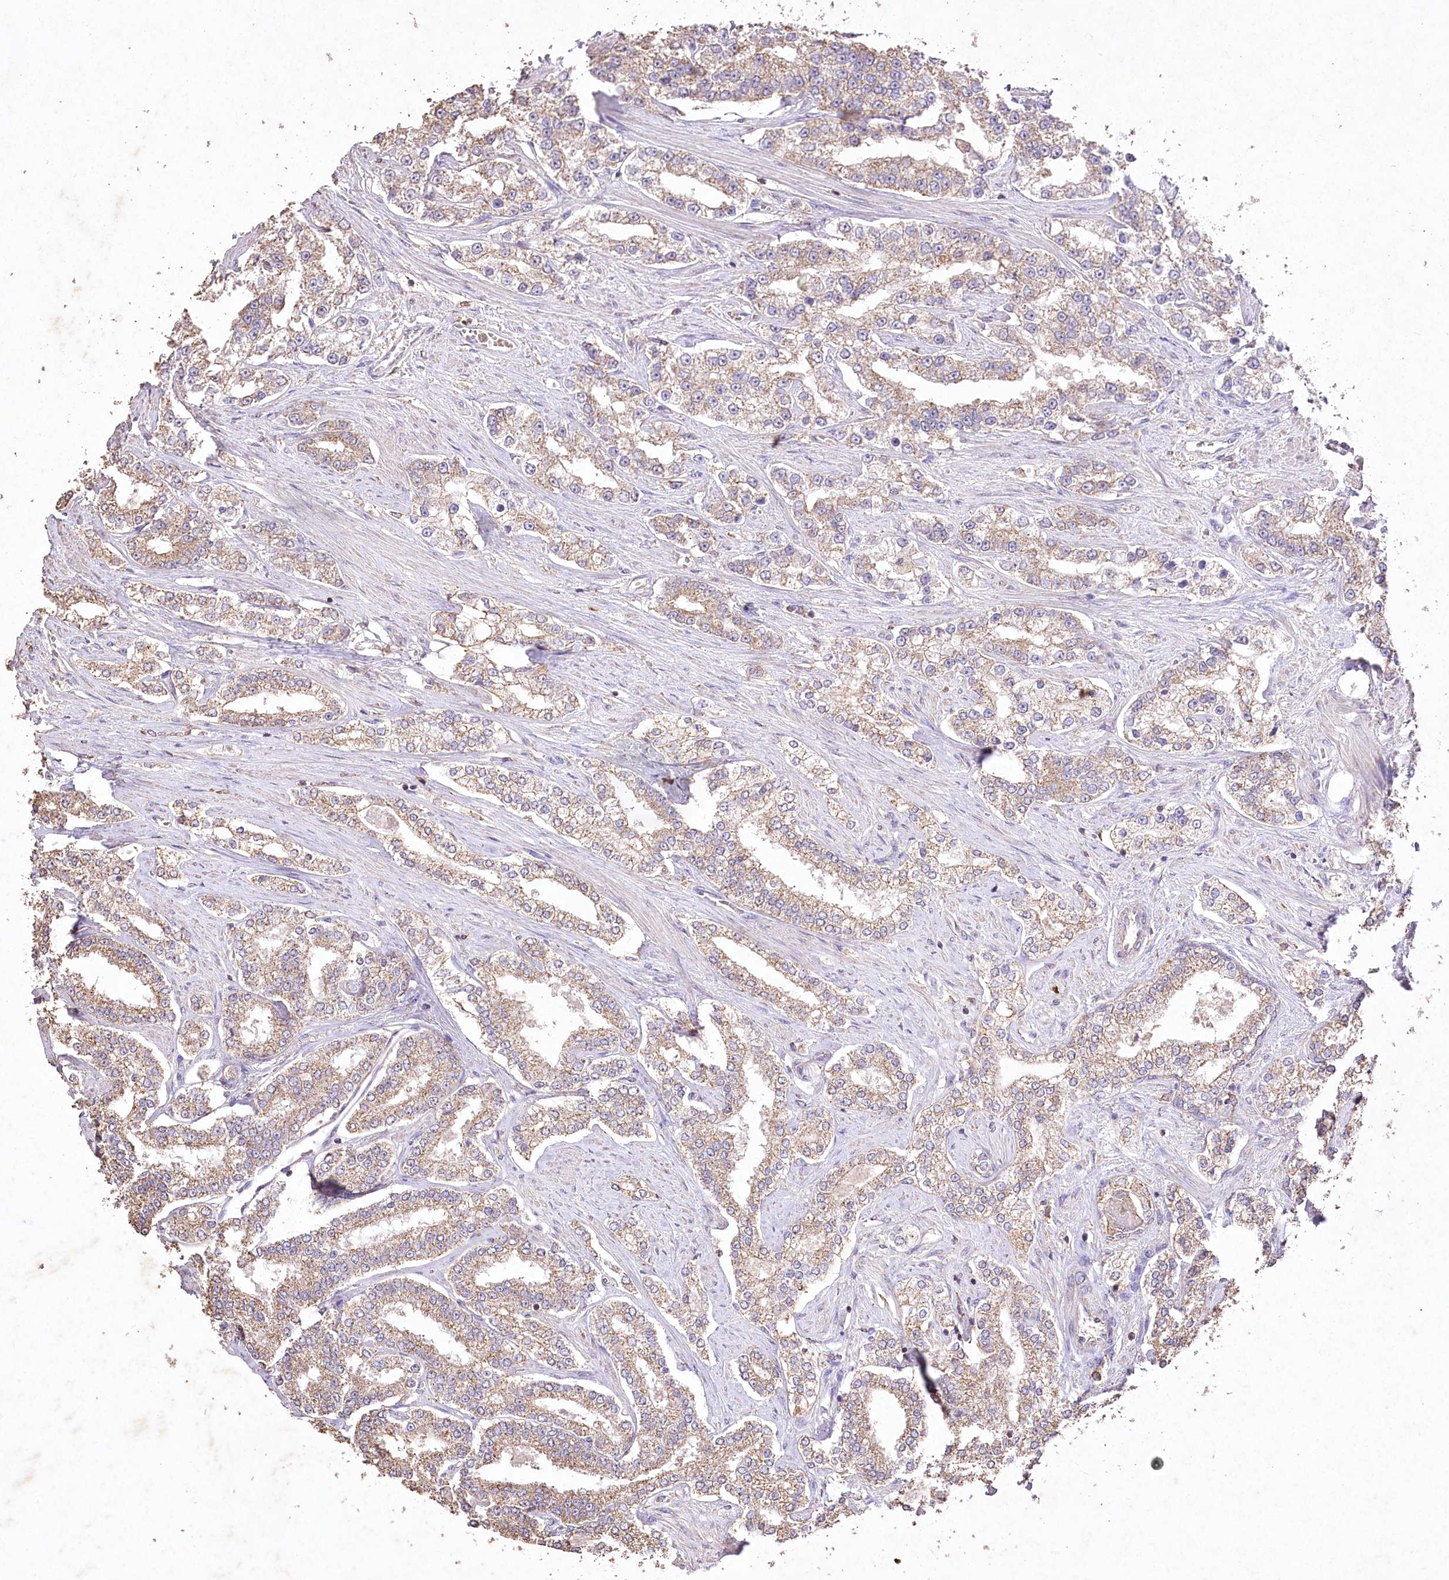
{"staining": {"intensity": "weak", "quantity": ">75%", "location": "cytoplasmic/membranous"}, "tissue": "prostate cancer", "cell_type": "Tumor cells", "image_type": "cancer", "snomed": [{"axis": "morphology", "description": "Normal tissue, NOS"}, {"axis": "morphology", "description": "Adenocarcinoma, High grade"}, {"axis": "topography", "description": "Prostate"}], "caption": "Weak cytoplasmic/membranous positivity for a protein is appreciated in about >75% of tumor cells of prostate high-grade adenocarcinoma using IHC.", "gene": "IREB2", "patient": {"sex": "male", "age": 83}}